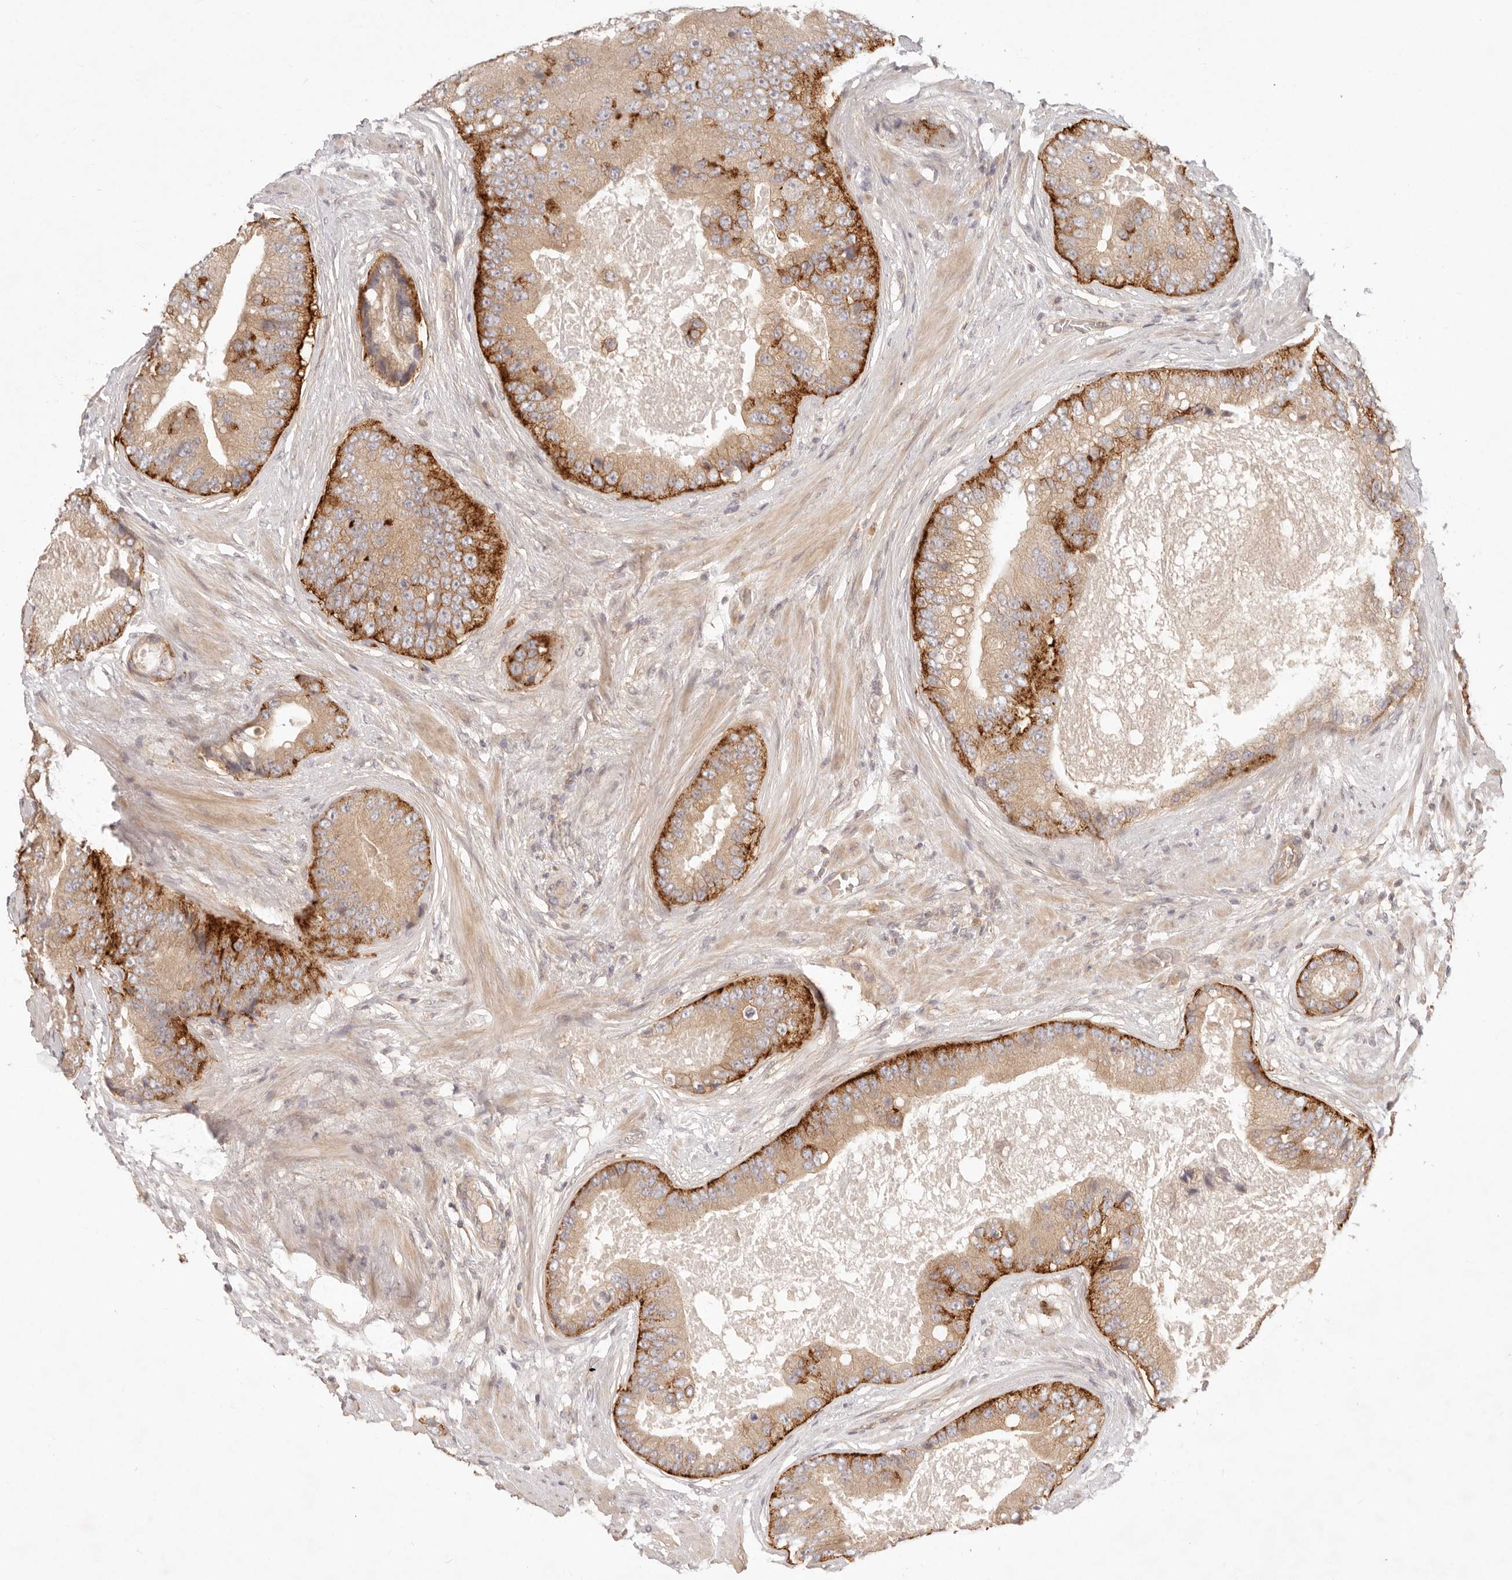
{"staining": {"intensity": "strong", "quantity": ">75%", "location": "cytoplasmic/membranous"}, "tissue": "prostate cancer", "cell_type": "Tumor cells", "image_type": "cancer", "snomed": [{"axis": "morphology", "description": "Adenocarcinoma, High grade"}, {"axis": "topography", "description": "Prostate"}], "caption": "Prostate adenocarcinoma (high-grade) stained for a protein (brown) shows strong cytoplasmic/membranous positive positivity in approximately >75% of tumor cells.", "gene": "PPP1R3B", "patient": {"sex": "male", "age": 70}}